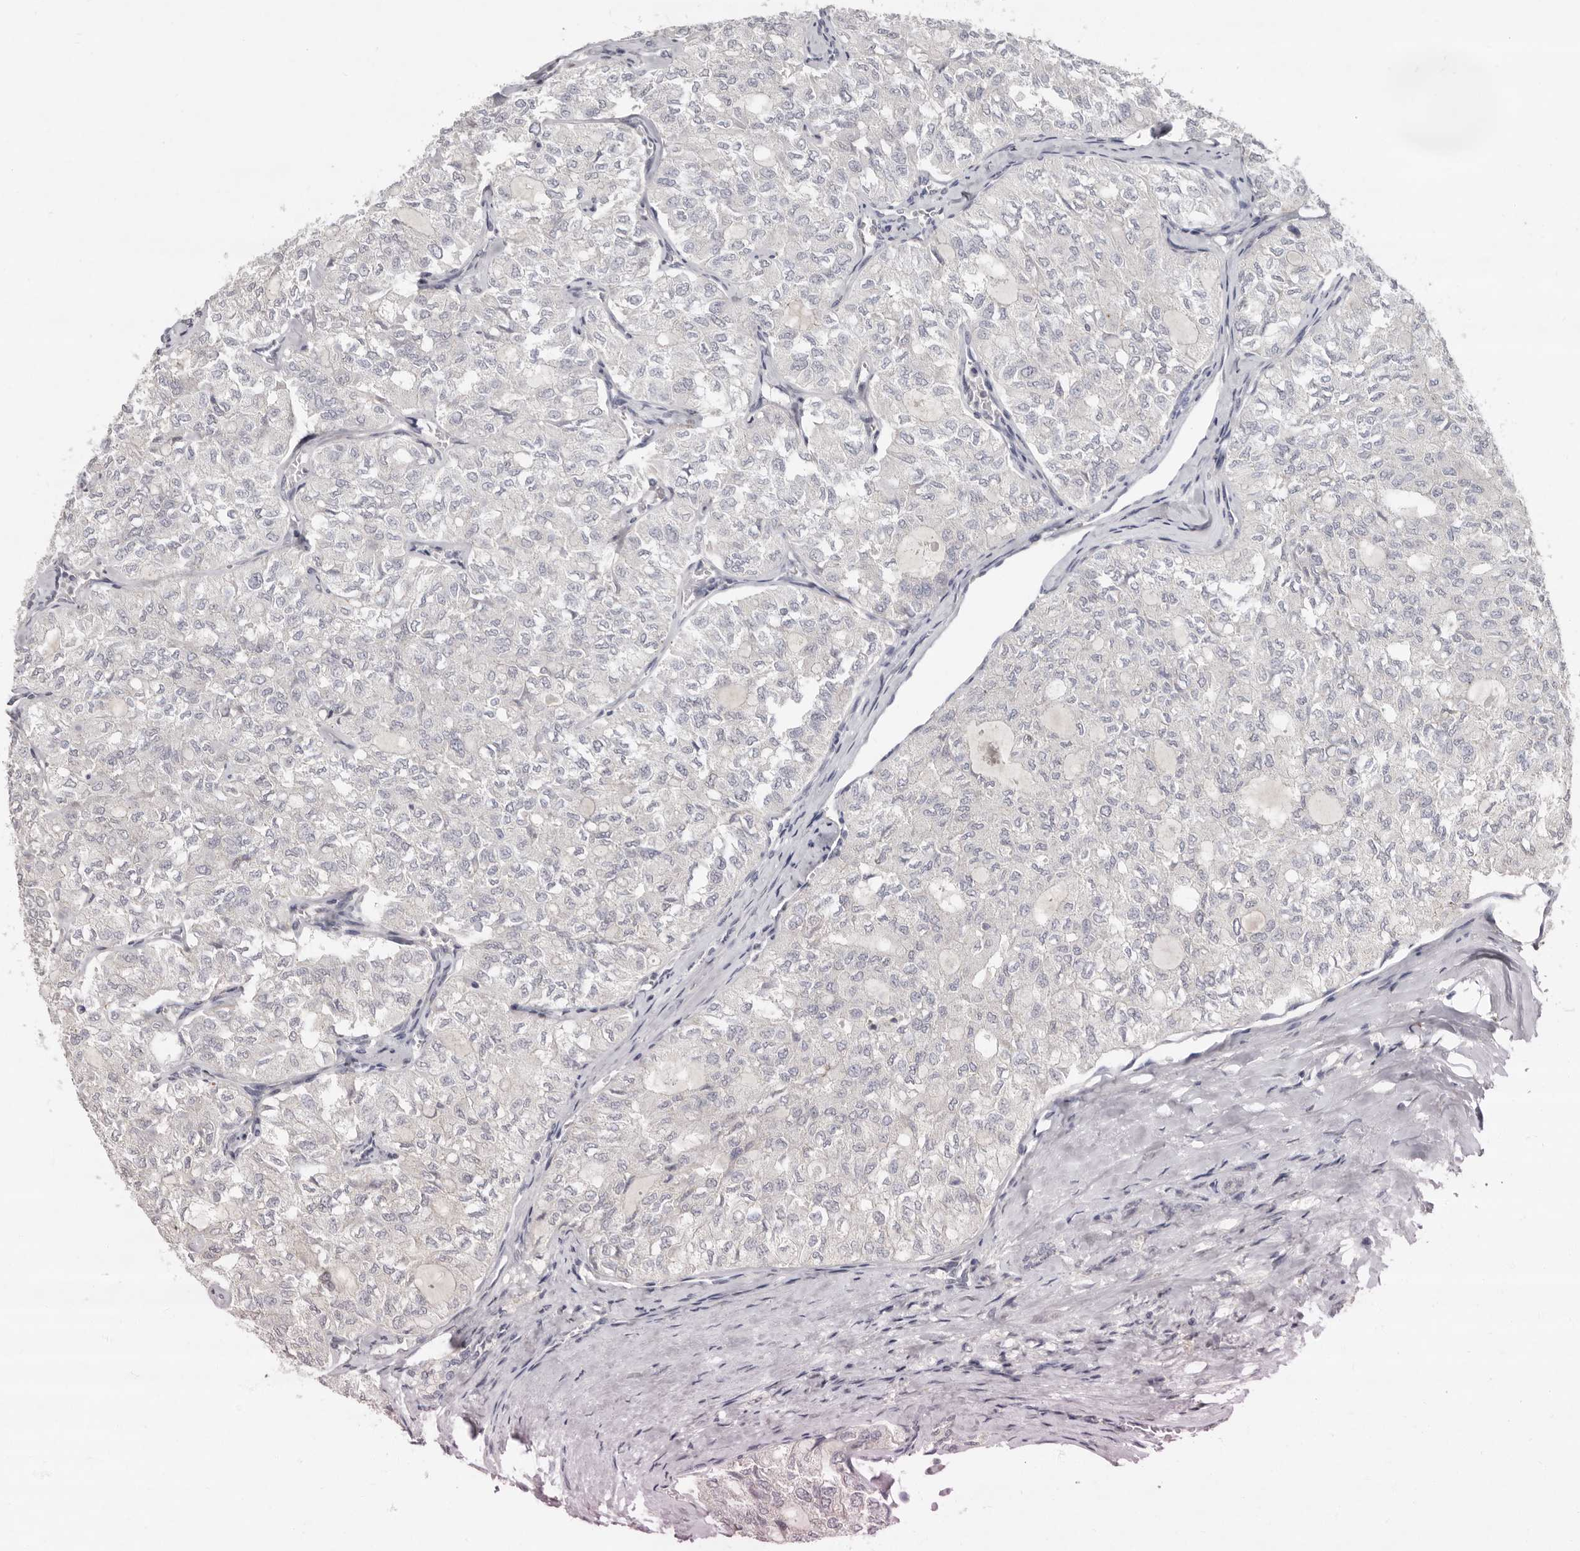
{"staining": {"intensity": "negative", "quantity": "none", "location": "none"}, "tissue": "thyroid cancer", "cell_type": "Tumor cells", "image_type": "cancer", "snomed": [{"axis": "morphology", "description": "Follicular adenoma carcinoma, NOS"}, {"axis": "topography", "description": "Thyroid gland"}], "caption": "IHC photomicrograph of neoplastic tissue: human thyroid cancer stained with DAB (3,3'-diaminobenzidine) exhibits no significant protein staining in tumor cells.", "gene": "LINGO2", "patient": {"sex": "male", "age": 75}}